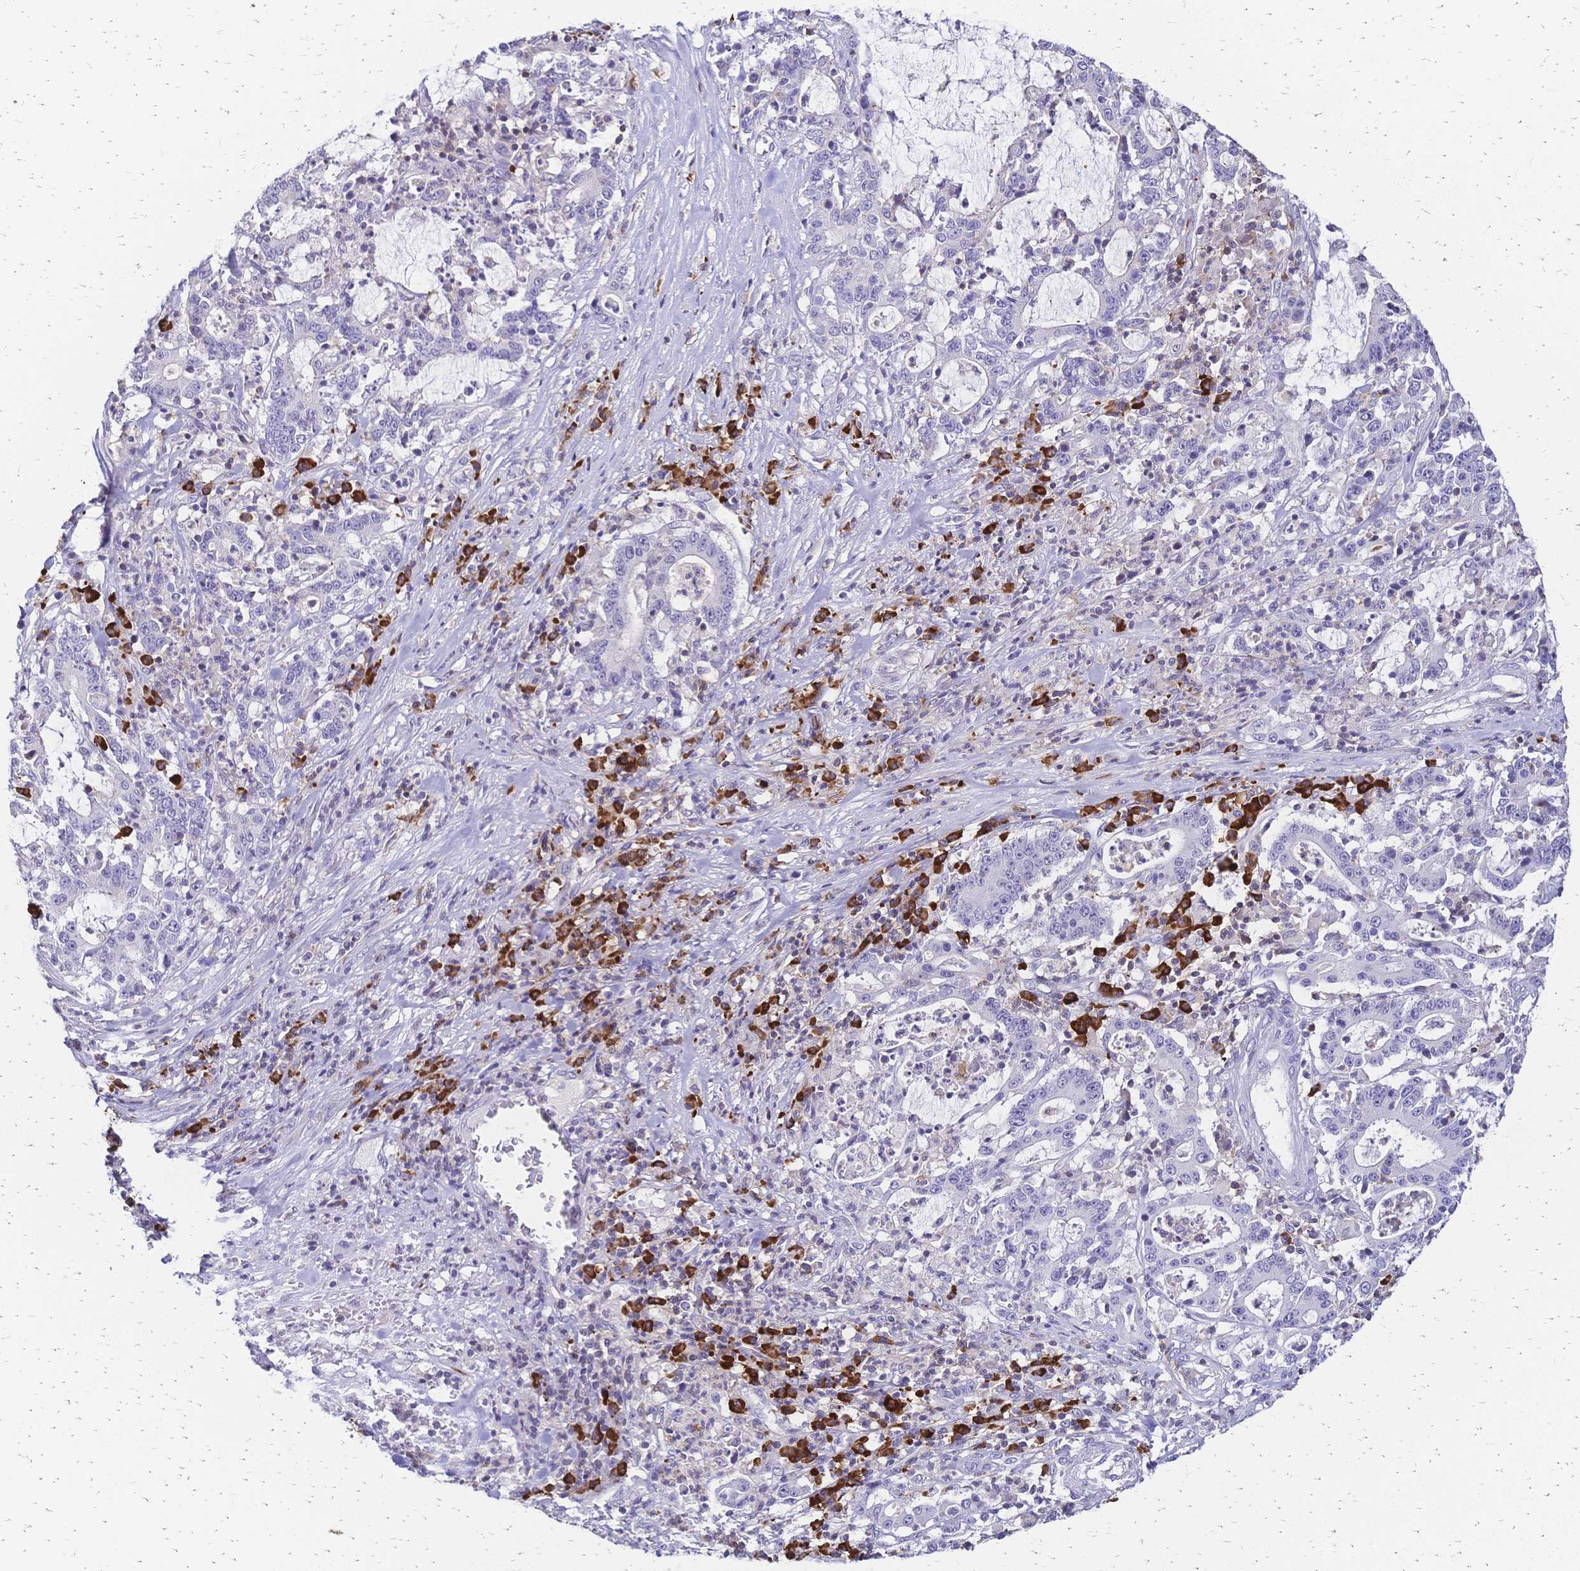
{"staining": {"intensity": "negative", "quantity": "none", "location": "none"}, "tissue": "stomach cancer", "cell_type": "Tumor cells", "image_type": "cancer", "snomed": [{"axis": "morphology", "description": "Adenocarcinoma, NOS"}, {"axis": "topography", "description": "Stomach, upper"}], "caption": "IHC of human adenocarcinoma (stomach) demonstrates no positivity in tumor cells.", "gene": "IL2RA", "patient": {"sex": "male", "age": 68}}